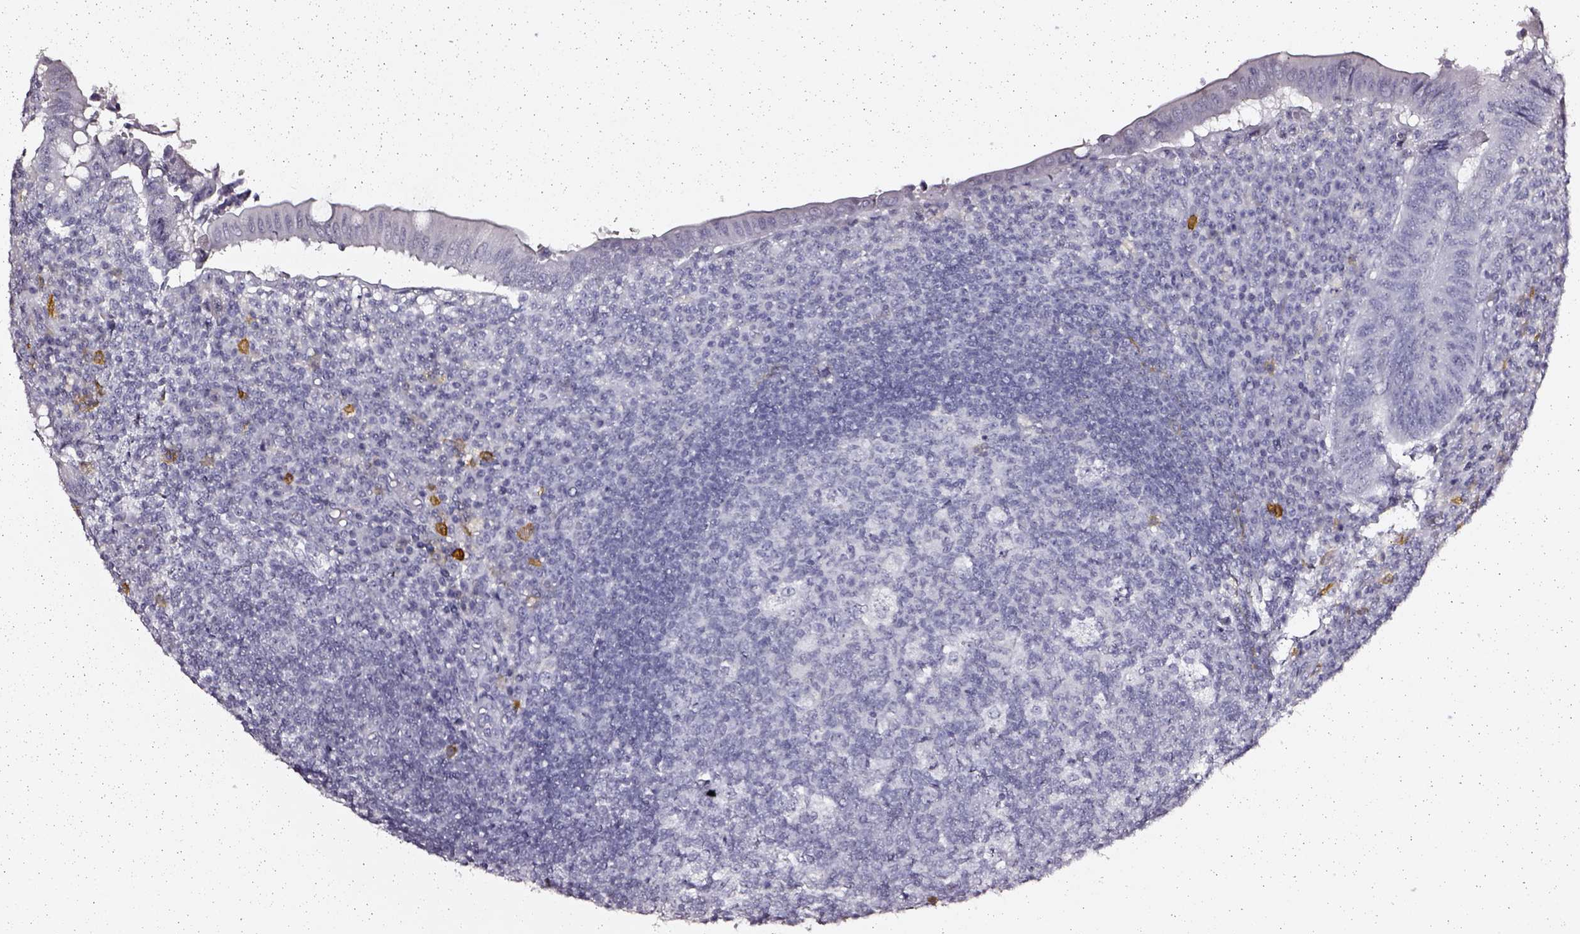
{"staining": {"intensity": "negative", "quantity": "none", "location": "none"}, "tissue": "appendix", "cell_type": "Glandular cells", "image_type": "normal", "snomed": [{"axis": "morphology", "description": "Normal tissue, NOS"}, {"axis": "topography", "description": "Appendix"}], "caption": "DAB (3,3'-diaminobenzidine) immunohistochemical staining of unremarkable human appendix exhibits no significant positivity in glandular cells.", "gene": "DPEP1", "patient": {"sex": "male", "age": 18}}